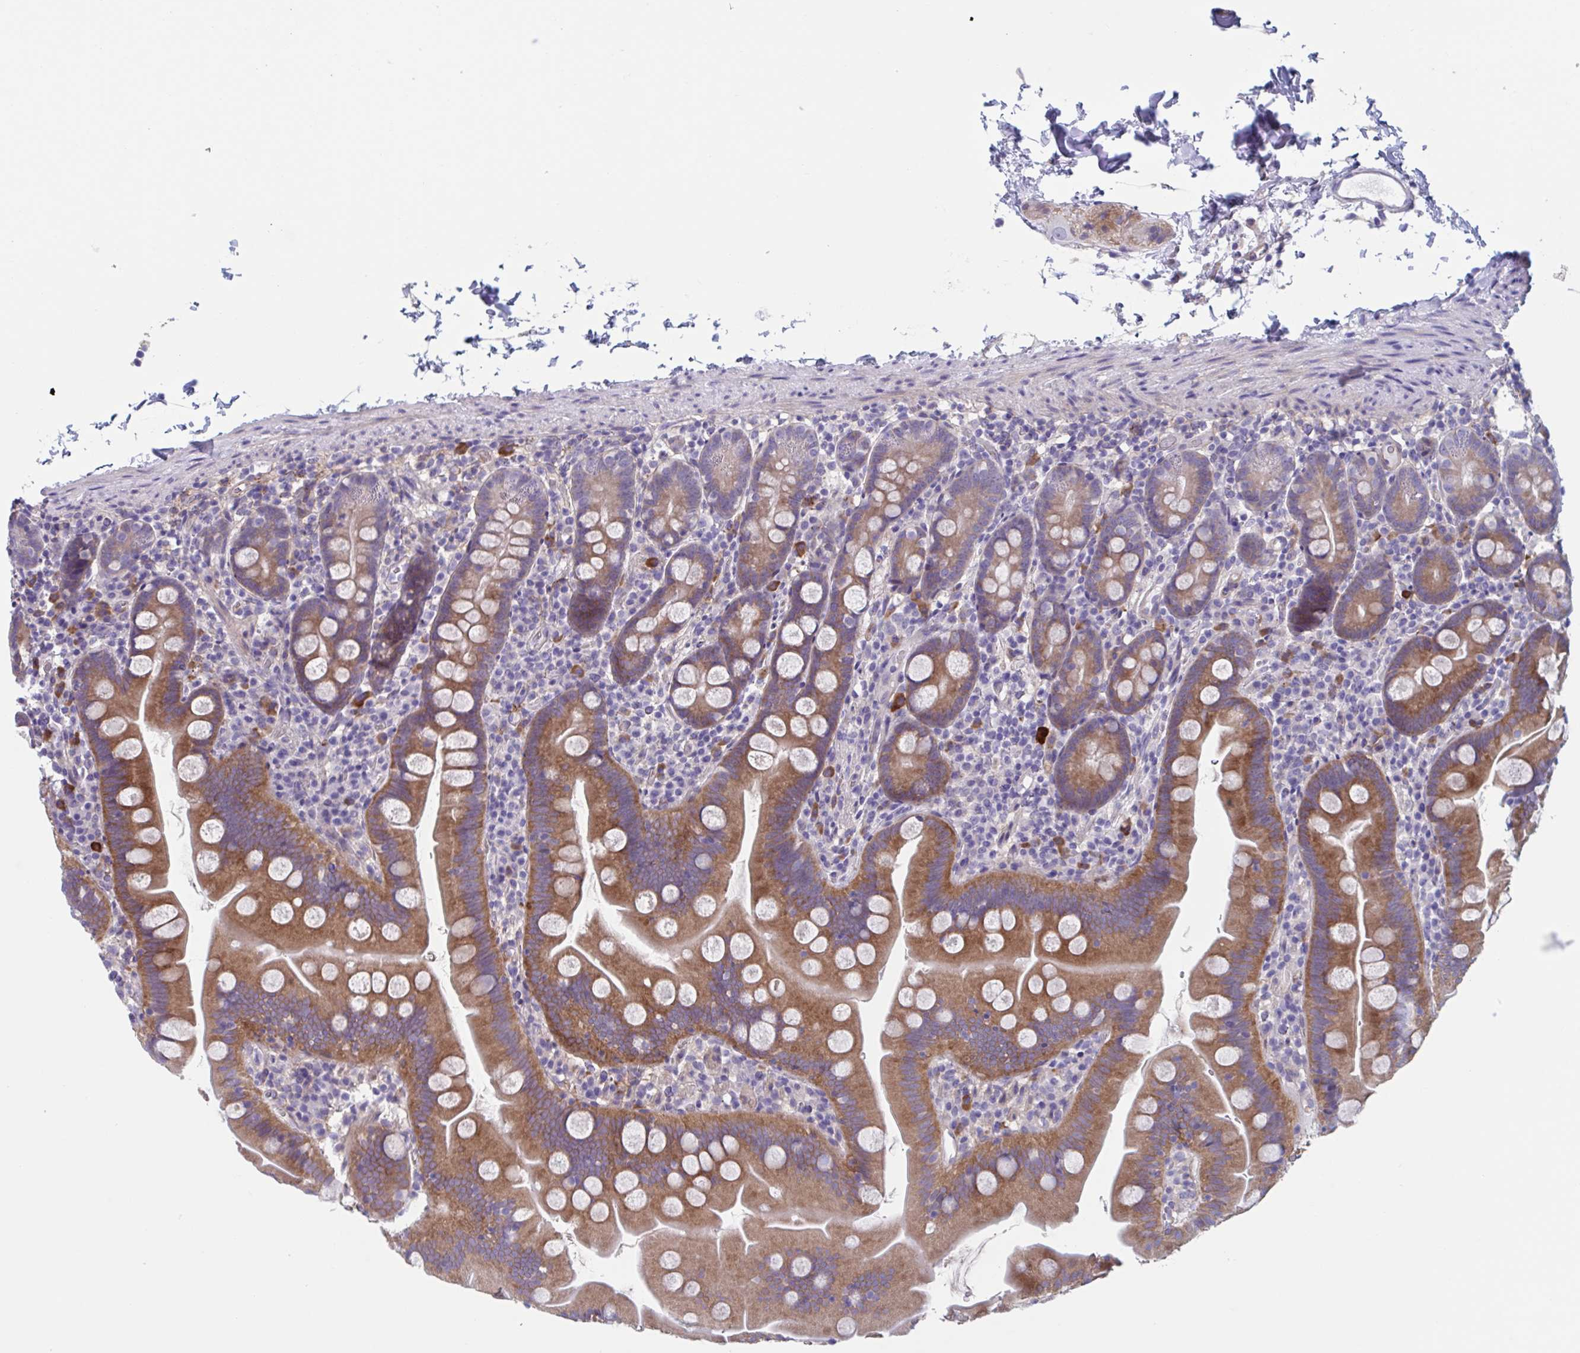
{"staining": {"intensity": "moderate", "quantity": ">75%", "location": "cytoplasmic/membranous"}, "tissue": "small intestine", "cell_type": "Glandular cells", "image_type": "normal", "snomed": [{"axis": "morphology", "description": "Normal tissue, NOS"}, {"axis": "topography", "description": "Small intestine"}], "caption": "Small intestine stained for a protein (brown) reveals moderate cytoplasmic/membranous positive expression in about >75% of glandular cells.", "gene": "LPIN3", "patient": {"sex": "female", "age": 68}}